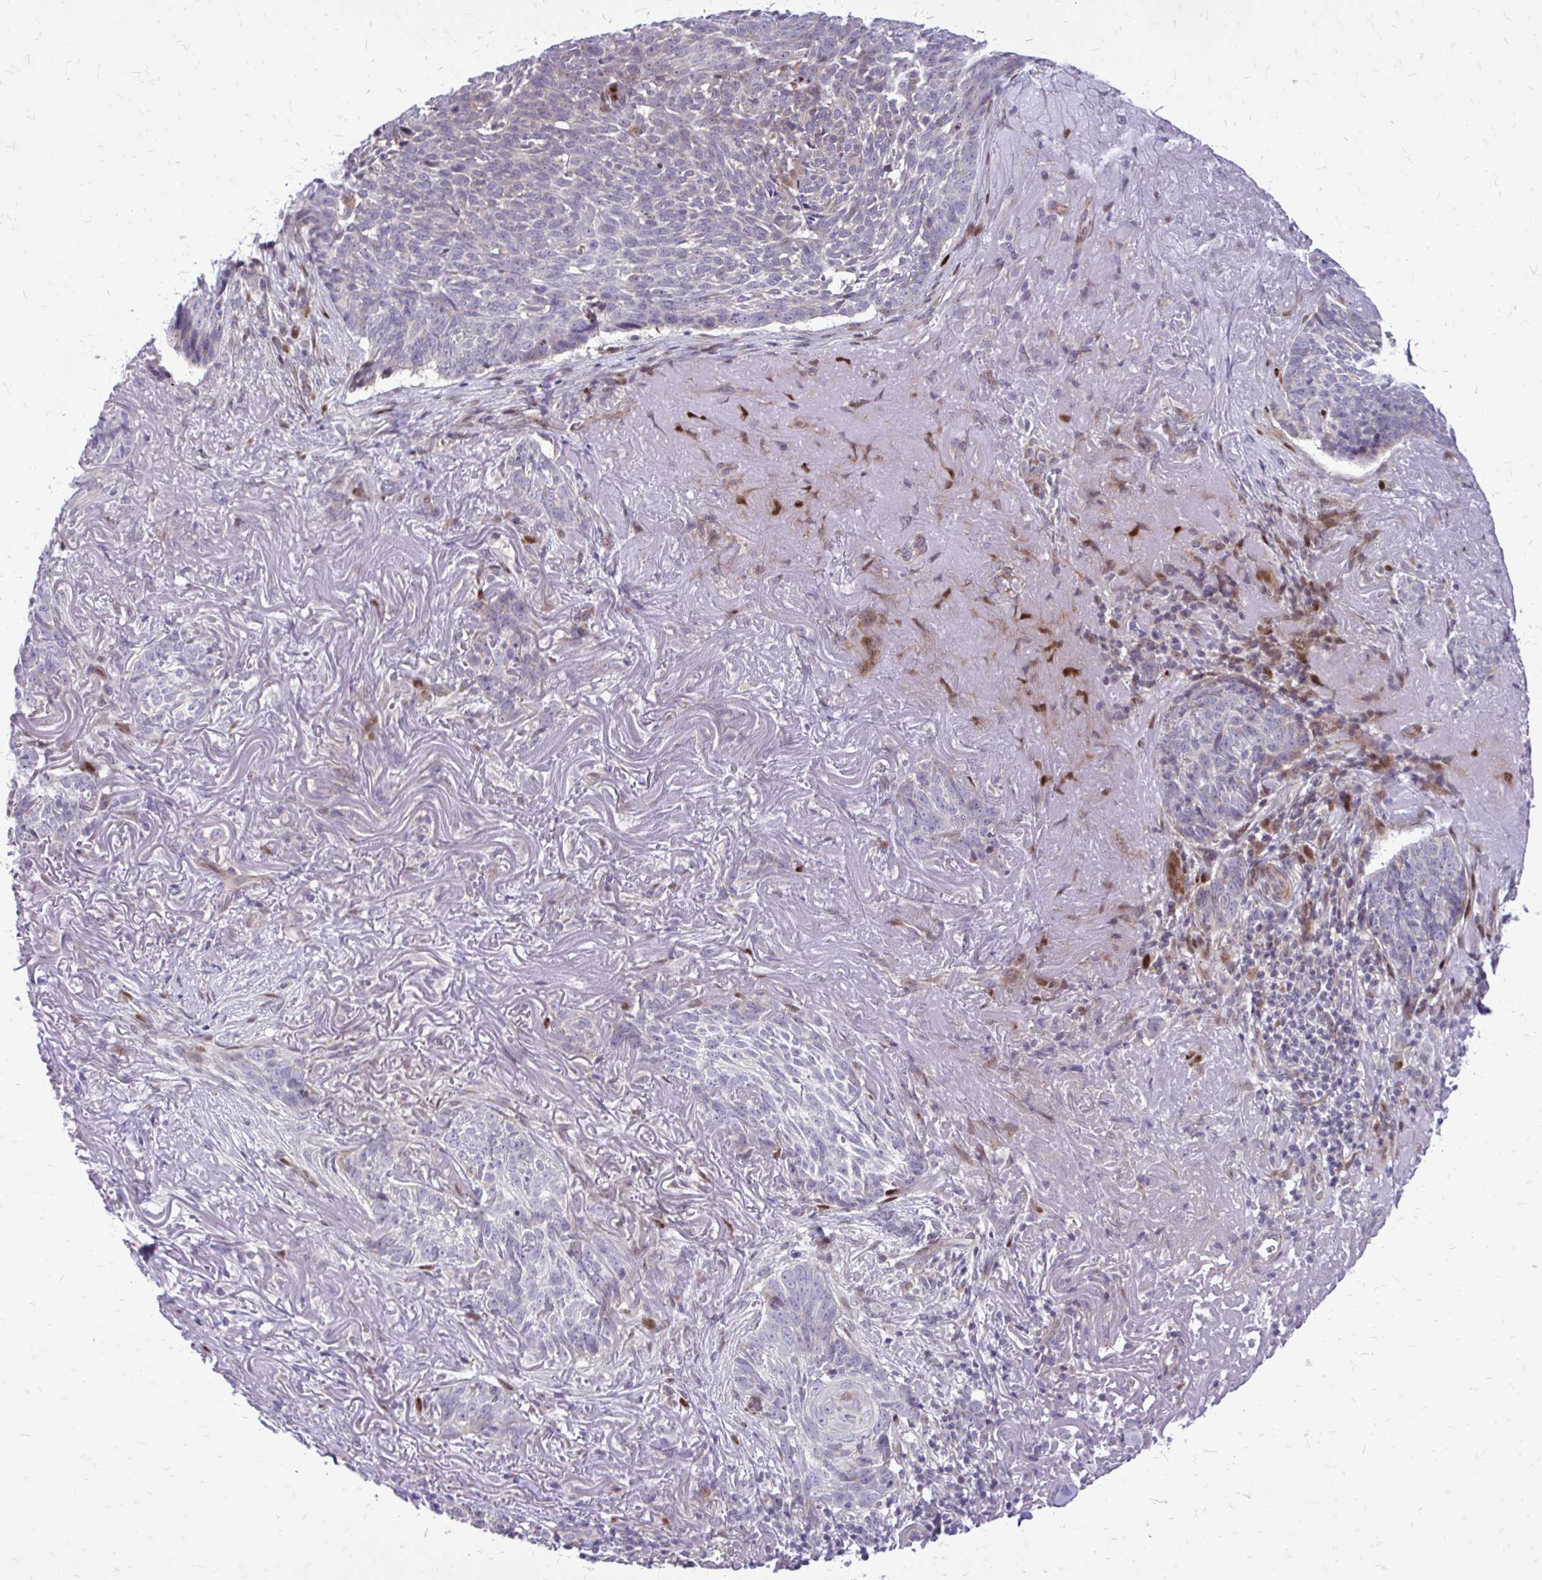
{"staining": {"intensity": "negative", "quantity": "none", "location": "none"}, "tissue": "skin cancer", "cell_type": "Tumor cells", "image_type": "cancer", "snomed": [{"axis": "morphology", "description": "Basal cell carcinoma"}, {"axis": "topography", "description": "Skin"}, {"axis": "topography", "description": "Skin of face"}], "caption": "Immunohistochemistry (IHC) micrograph of skin cancer (basal cell carcinoma) stained for a protein (brown), which displays no positivity in tumor cells.", "gene": "PPDPFL", "patient": {"sex": "female", "age": 95}}